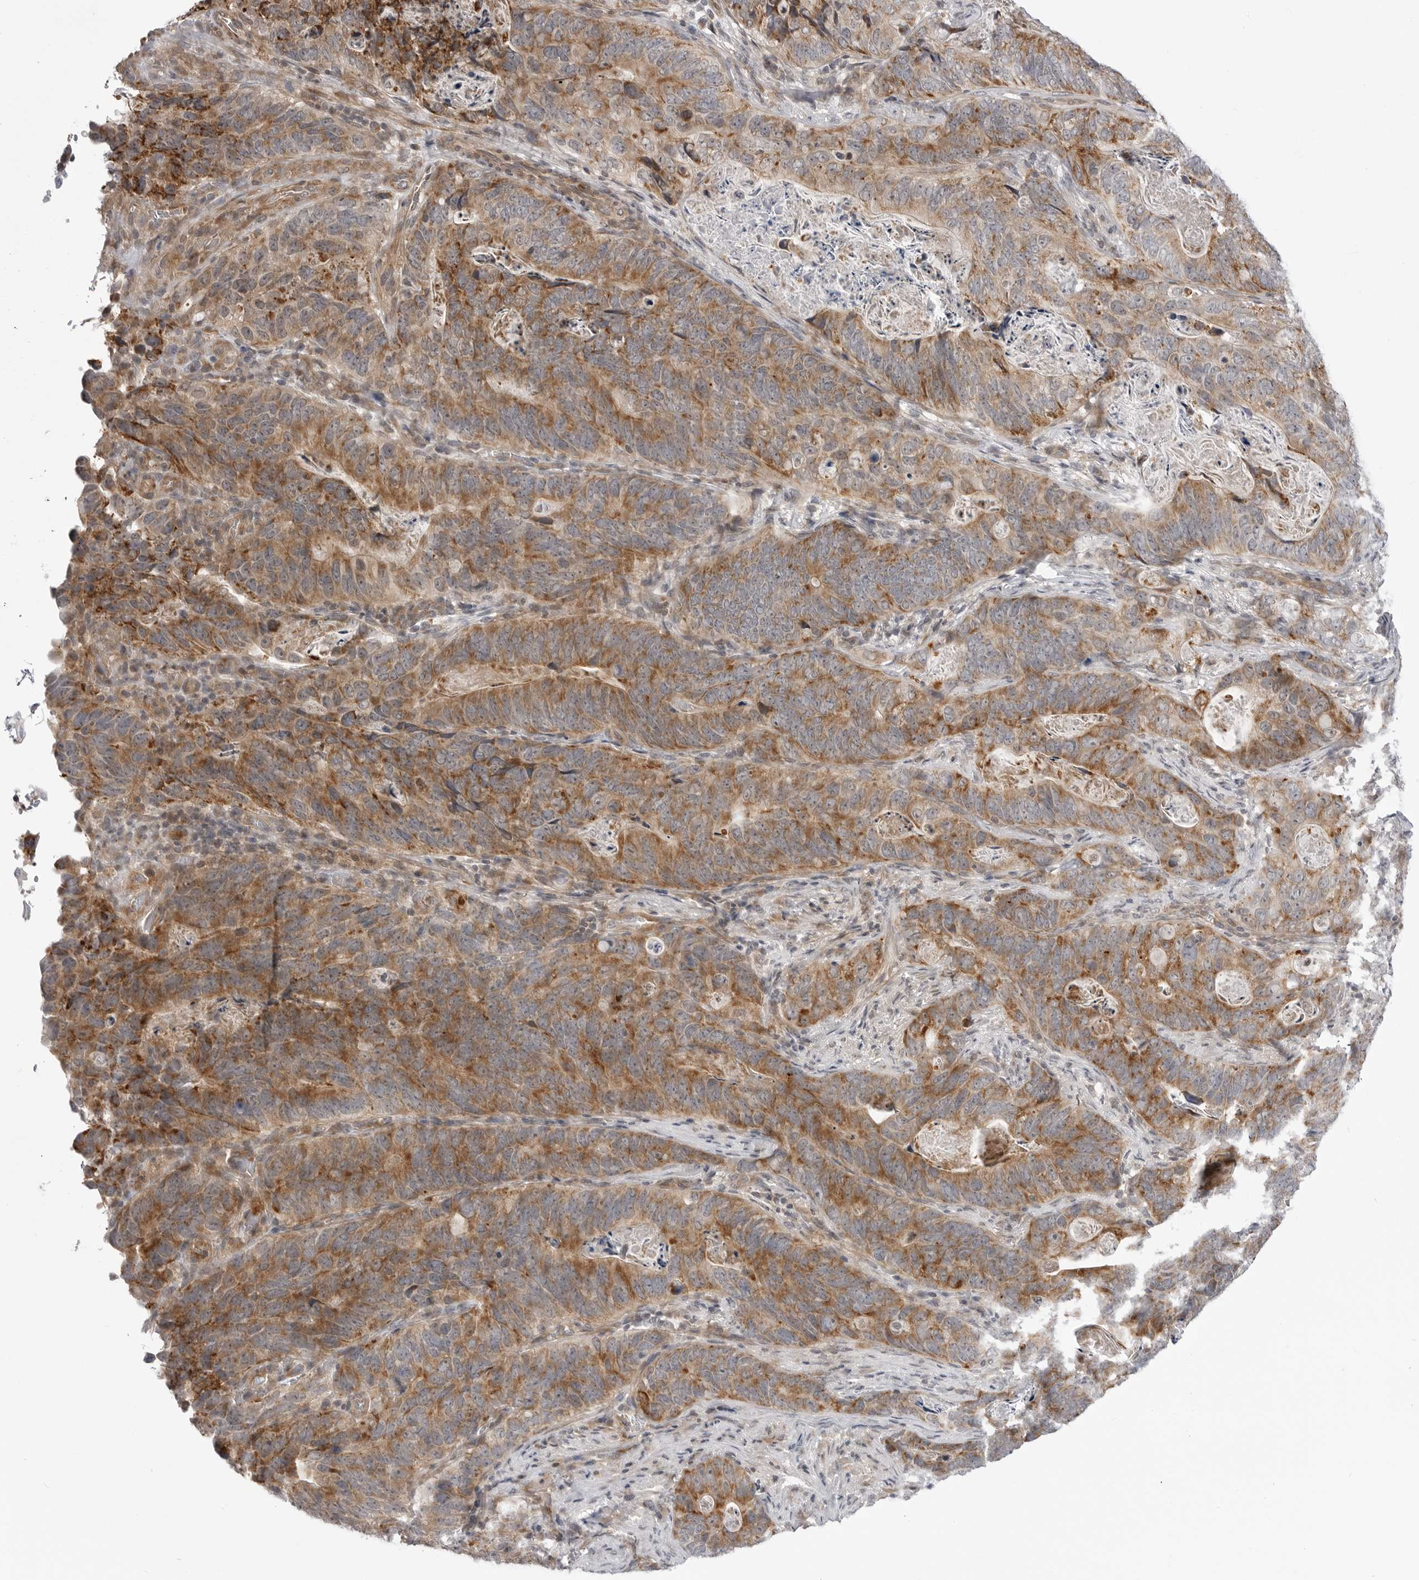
{"staining": {"intensity": "moderate", "quantity": ">75%", "location": "cytoplasmic/membranous"}, "tissue": "stomach cancer", "cell_type": "Tumor cells", "image_type": "cancer", "snomed": [{"axis": "morphology", "description": "Normal tissue, NOS"}, {"axis": "morphology", "description": "Adenocarcinoma, NOS"}, {"axis": "topography", "description": "Stomach"}], "caption": "The micrograph shows a brown stain indicating the presence of a protein in the cytoplasmic/membranous of tumor cells in stomach cancer (adenocarcinoma).", "gene": "CCDC18", "patient": {"sex": "female", "age": 89}}